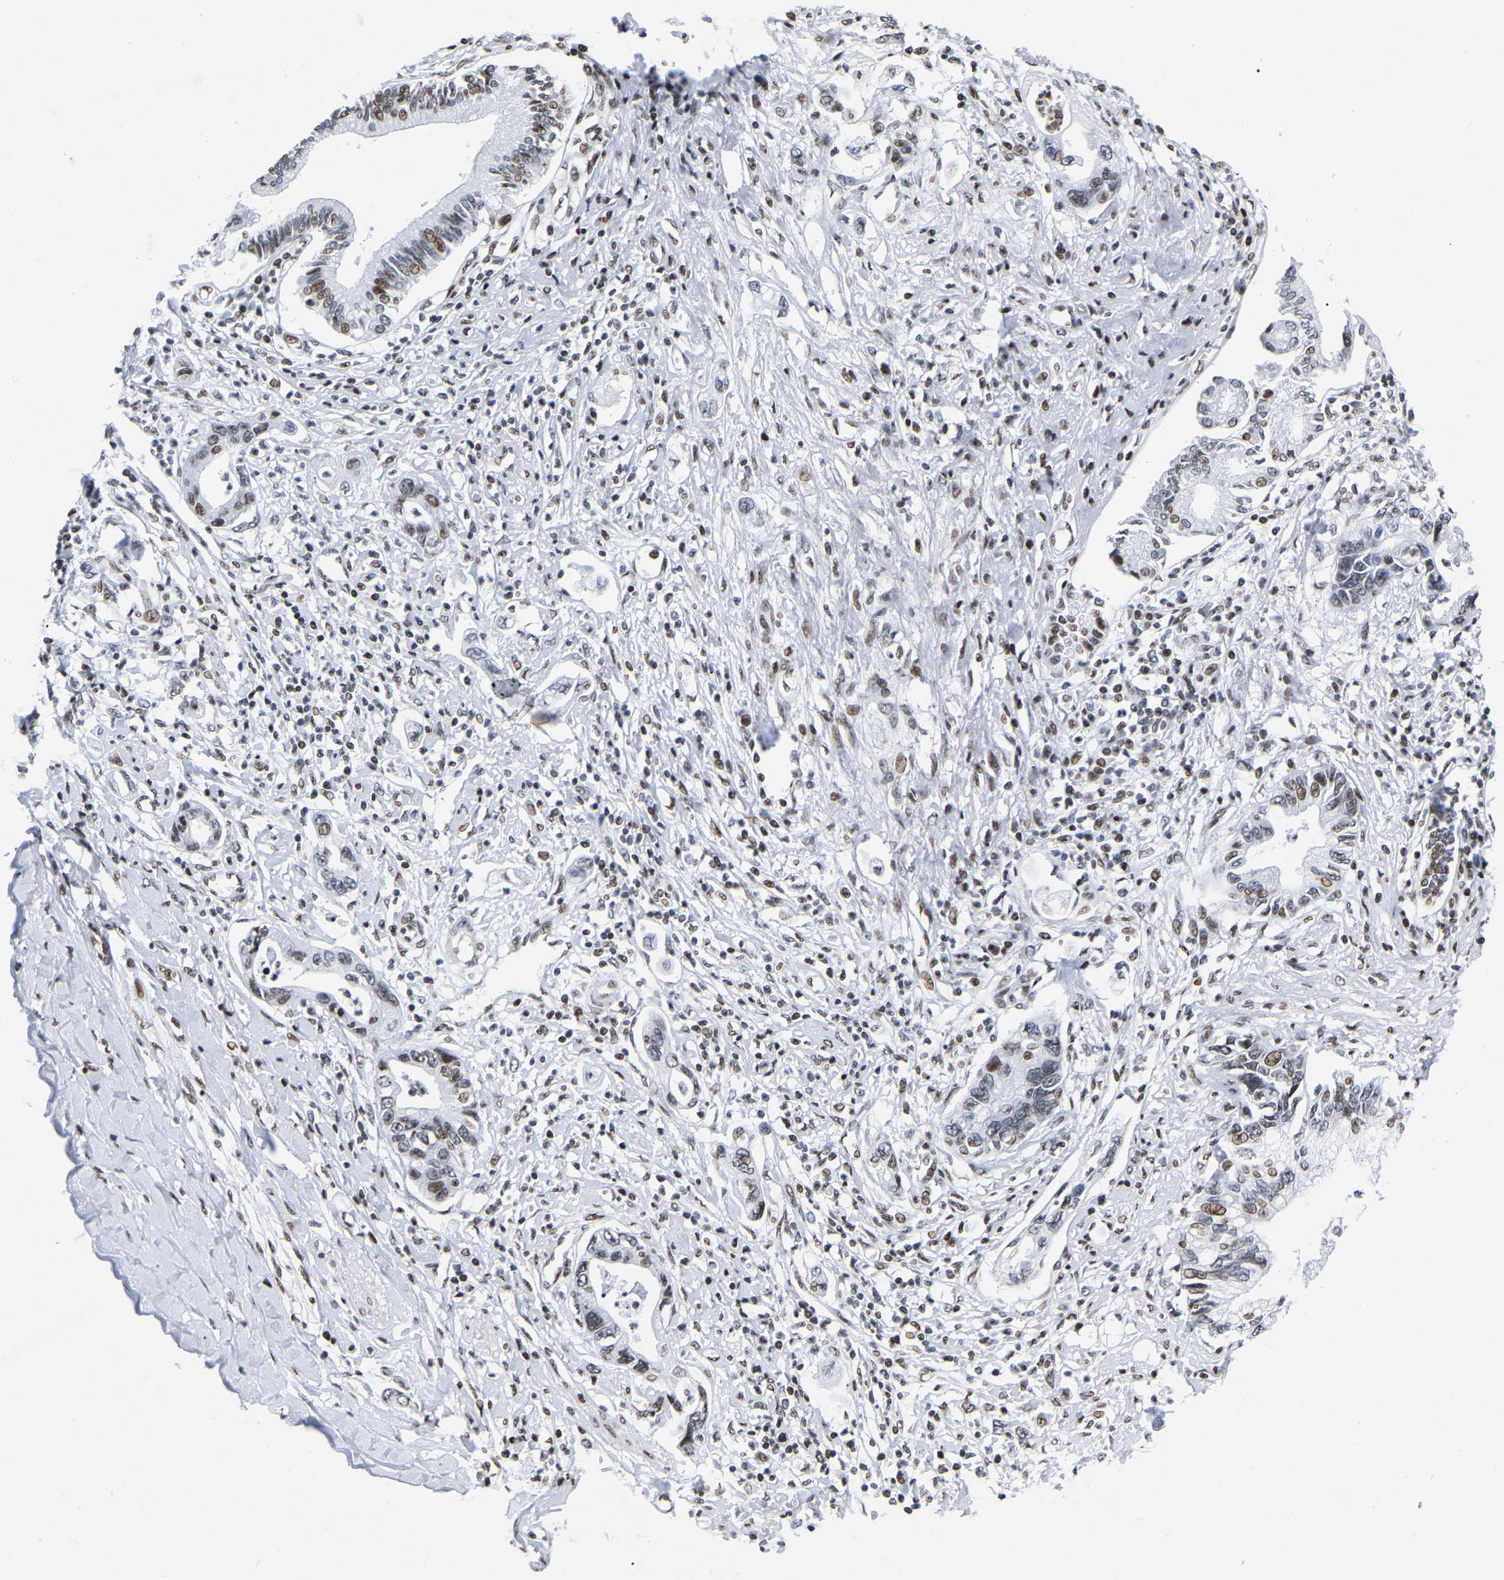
{"staining": {"intensity": "moderate", "quantity": "<25%", "location": "nuclear"}, "tissue": "pancreatic cancer", "cell_type": "Tumor cells", "image_type": "cancer", "snomed": [{"axis": "morphology", "description": "Adenocarcinoma, NOS"}, {"axis": "topography", "description": "Pancreas"}], "caption": "Tumor cells show moderate nuclear staining in about <25% of cells in pancreatic adenocarcinoma.", "gene": "PRCC", "patient": {"sex": "male", "age": 56}}